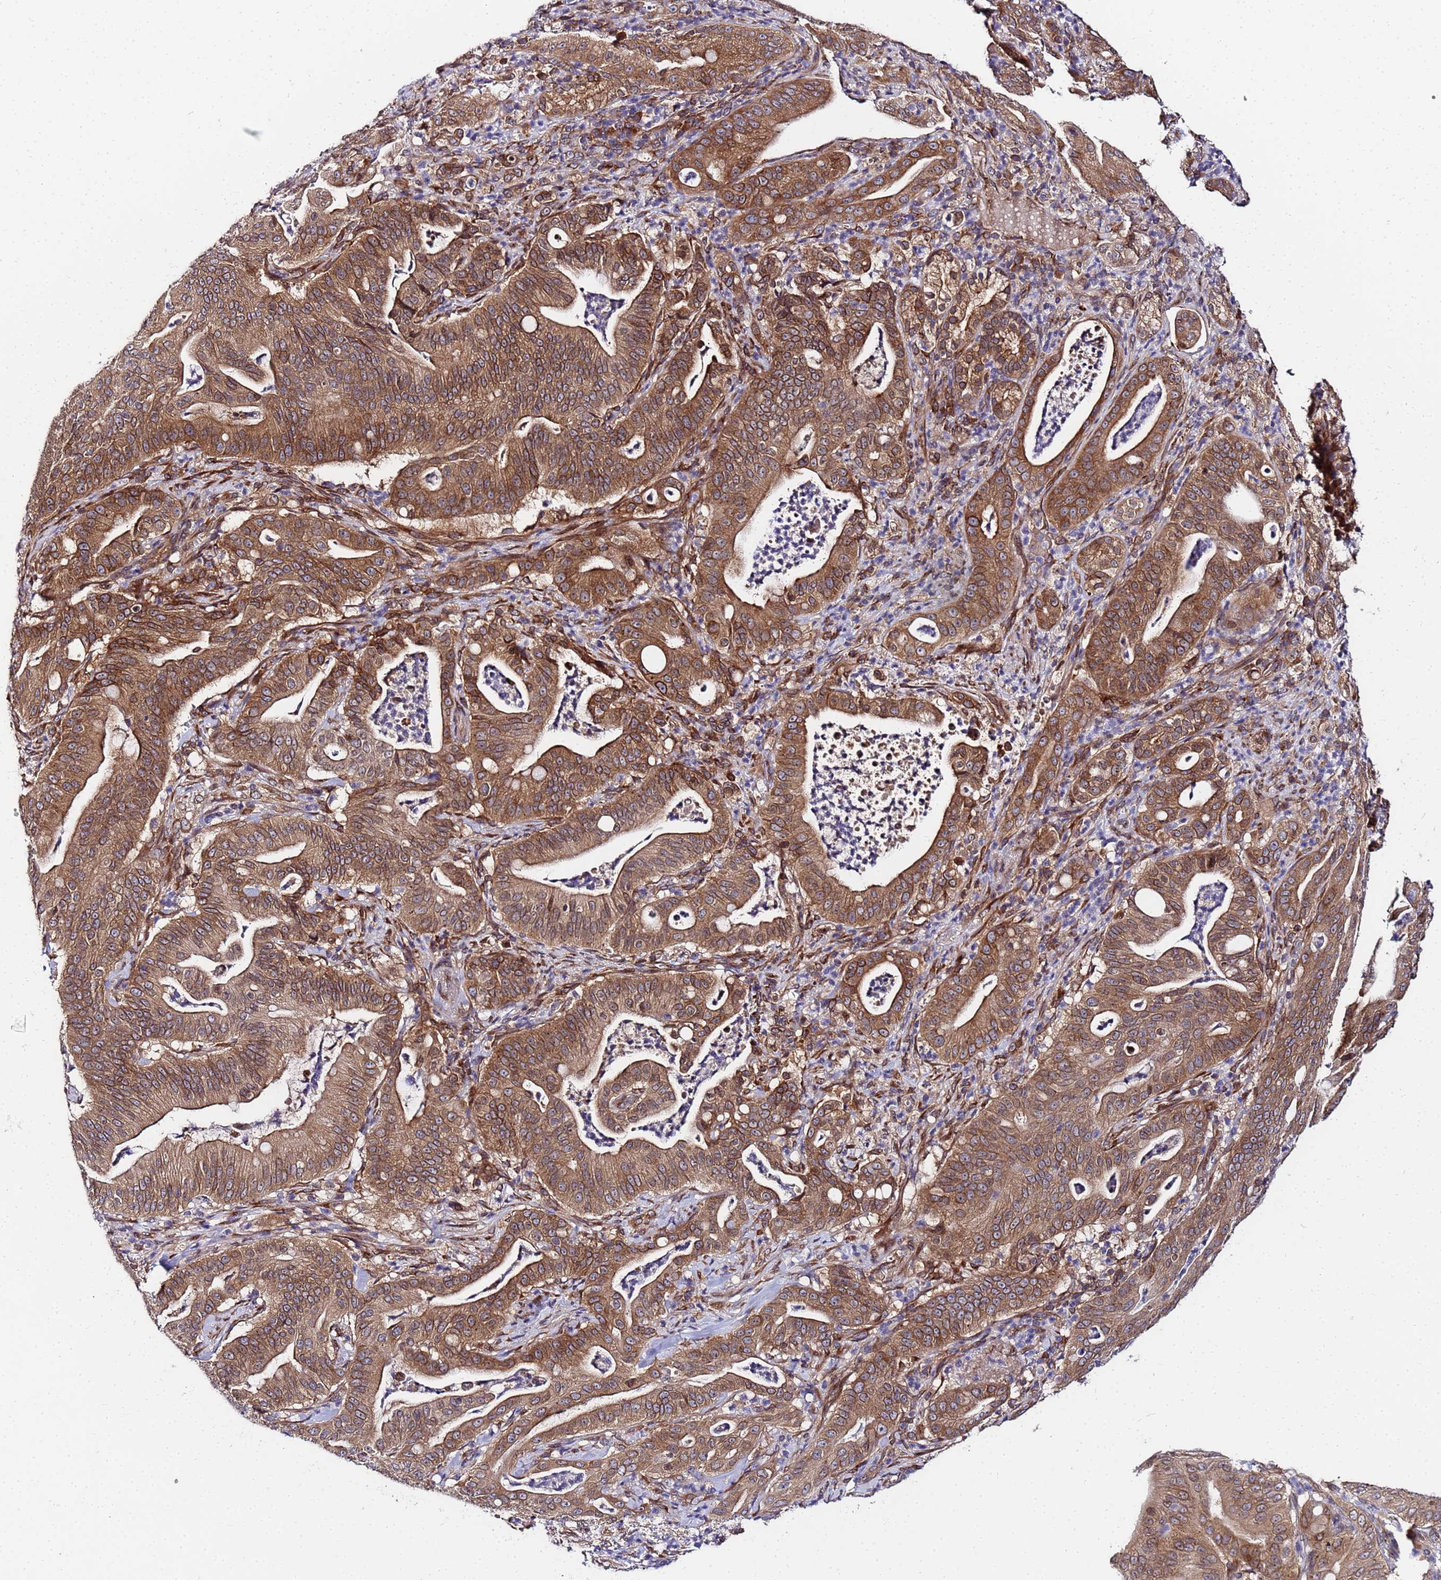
{"staining": {"intensity": "moderate", "quantity": ">75%", "location": "cytoplasmic/membranous"}, "tissue": "pancreatic cancer", "cell_type": "Tumor cells", "image_type": "cancer", "snomed": [{"axis": "morphology", "description": "Adenocarcinoma, NOS"}, {"axis": "topography", "description": "Pancreas"}], "caption": "A brown stain labels moderate cytoplasmic/membranous positivity of a protein in human adenocarcinoma (pancreatic) tumor cells.", "gene": "UNC93B1", "patient": {"sex": "male", "age": 71}}